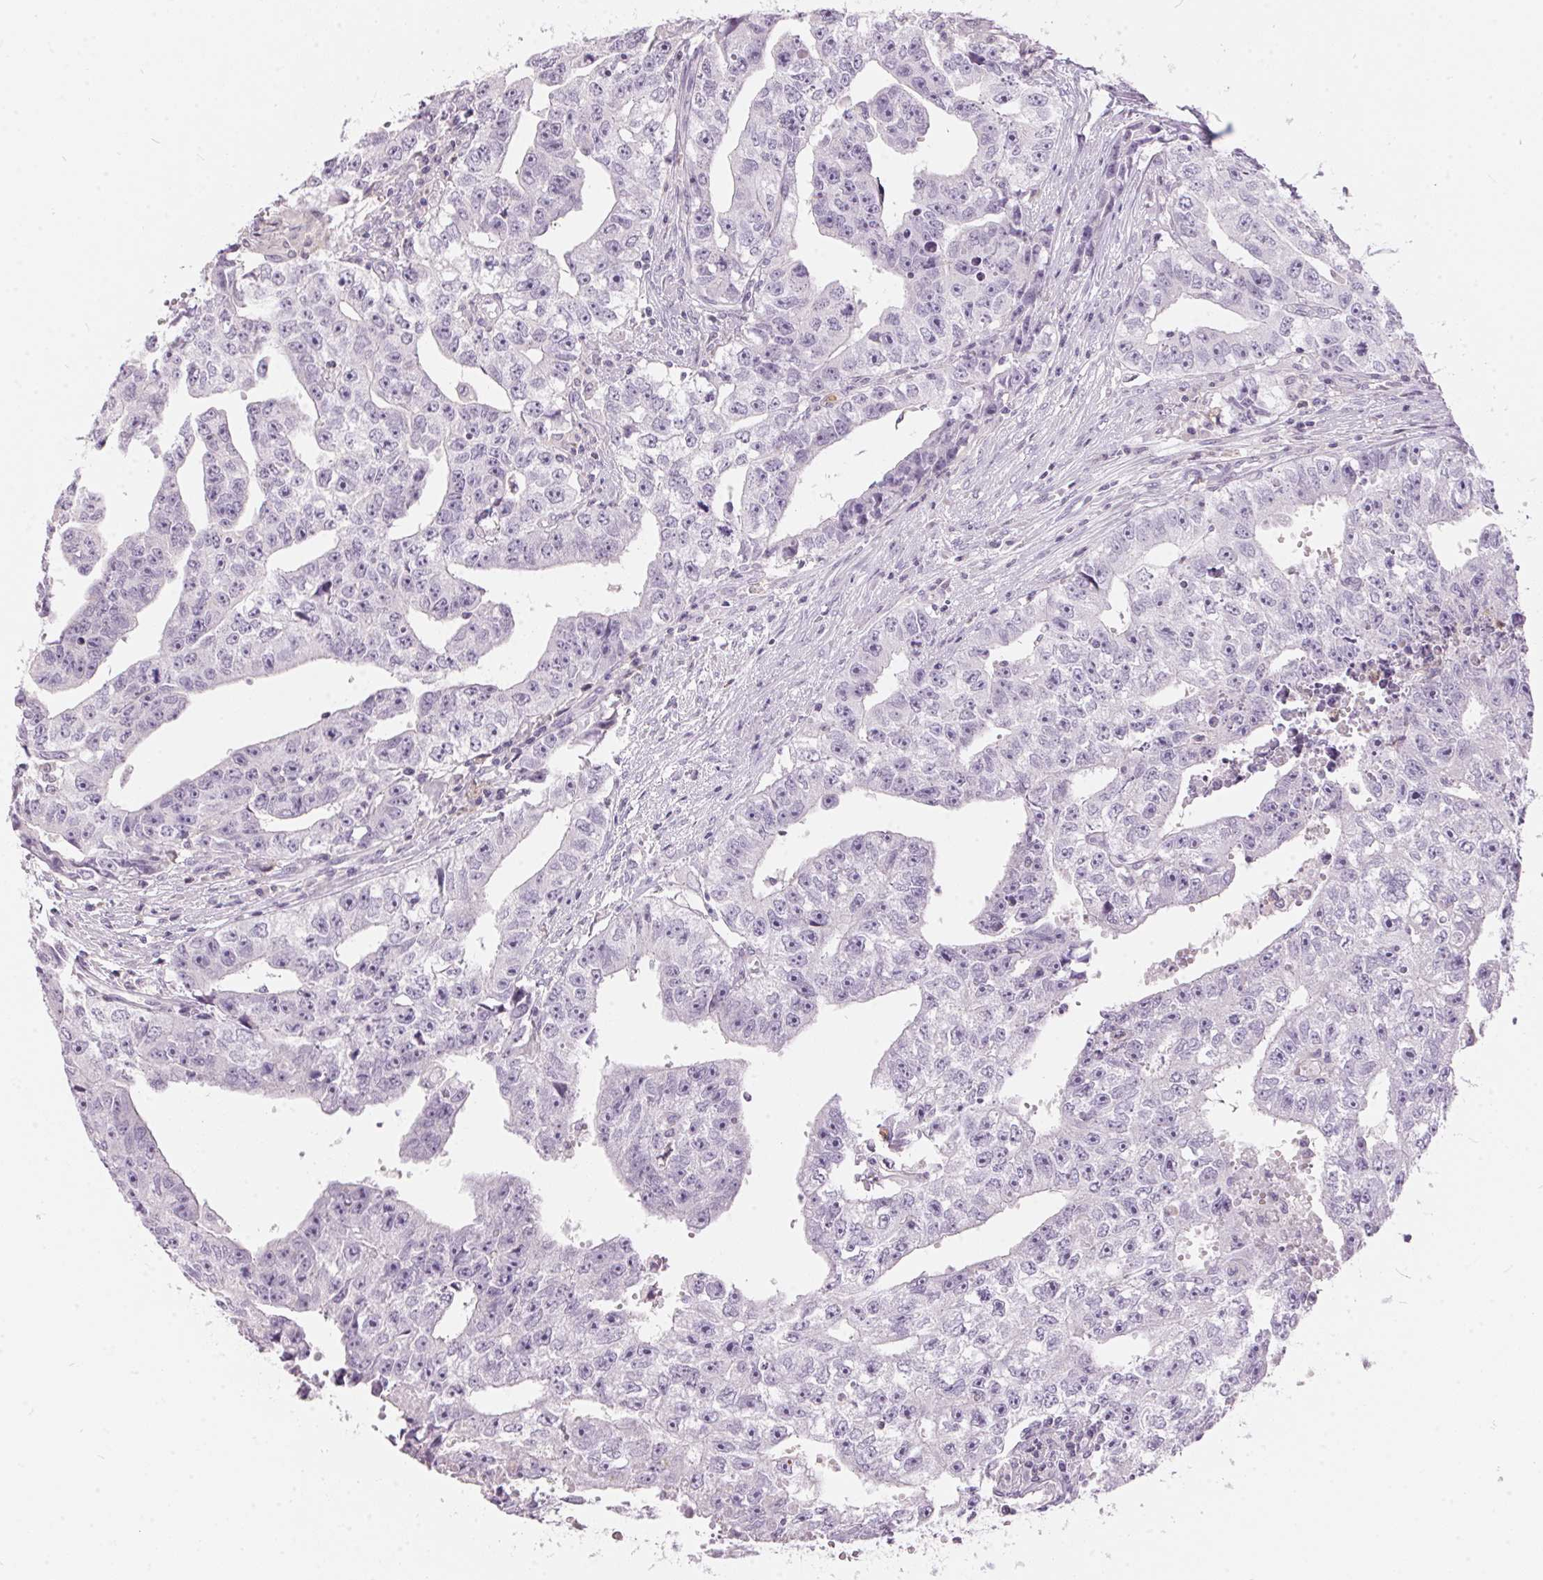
{"staining": {"intensity": "negative", "quantity": "none", "location": "none"}, "tissue": "testis cancer", "cell_type": "Tumor cells", "image_type": "cancer", "snomed": [{"axis": "morphology", "description": "Carcinoma, Embryonal, NOS"}, {"axis": "morphology", "description": "Teratoma, malignant, NOS"}, {"axis": "topography", "description": "Testis"}], "caption": "Immunohistochemistry histopathology image of human embryonal carcinoma (testis) stained for a protein (brown), which reveals no expression in tumor cells. (DAB IHC, high magnification).", "gene": "SERPINB1", "patient": {"sex": "male", "age": 24}}